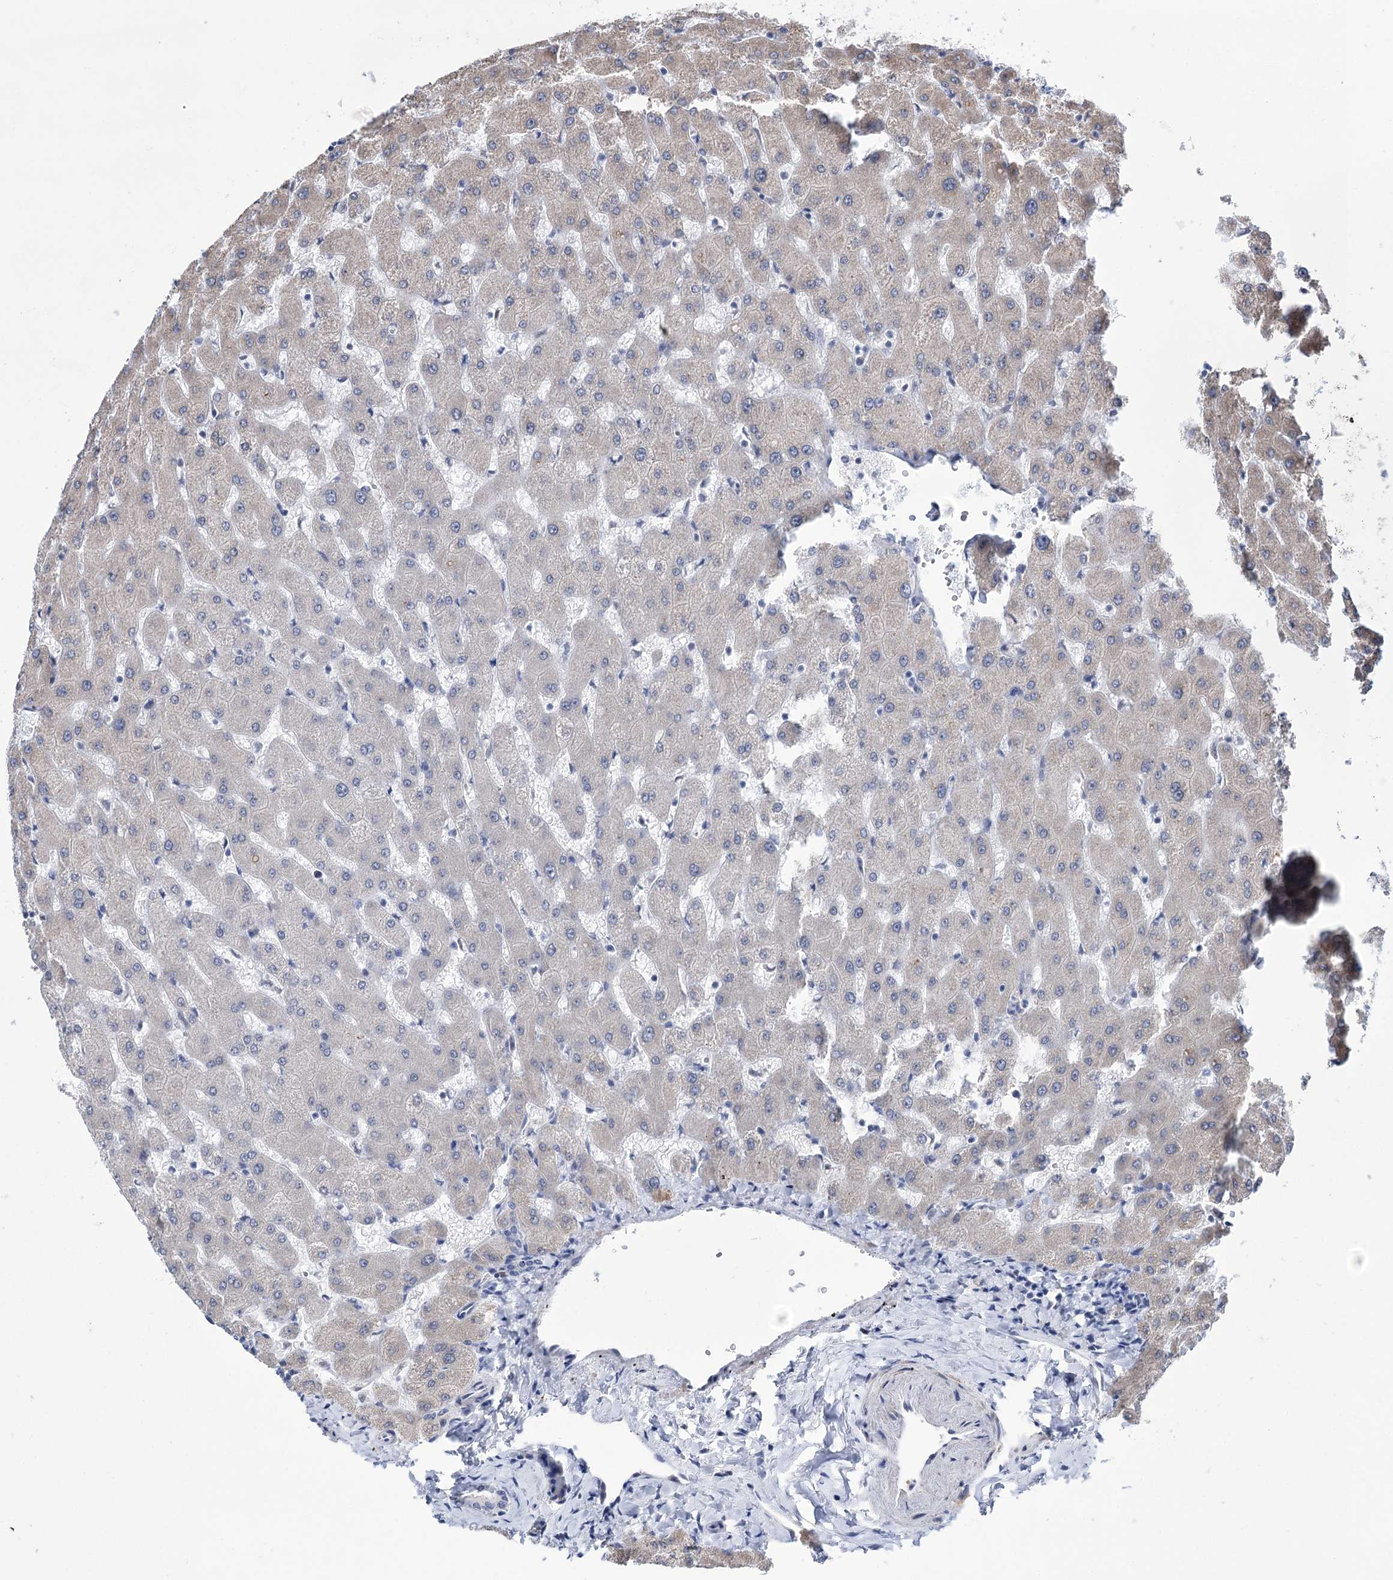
{"staining": {"intensity": "negative", "quantity": "none", "location": "none"}, "tissue": "liver", "cell_type": "Cholangiocytes", "image_type": "normal", "snomed": [{"axis": "morphology", "description": "Normal tissue, NOS"}, {"axis": "topography", "description": "Liver"}], "caption": "The micrograph displays no staining of cholangiocytes in normal liver. The staining was performed using DAB (3,3'-diaminobenzidine) to visualize the protein expression in brown, while the nuclei were stained in blue with hematoxylin (Magnification: 20x).", "gene": "PPRC1", "patient": {"sex": "female", "age": 63}}